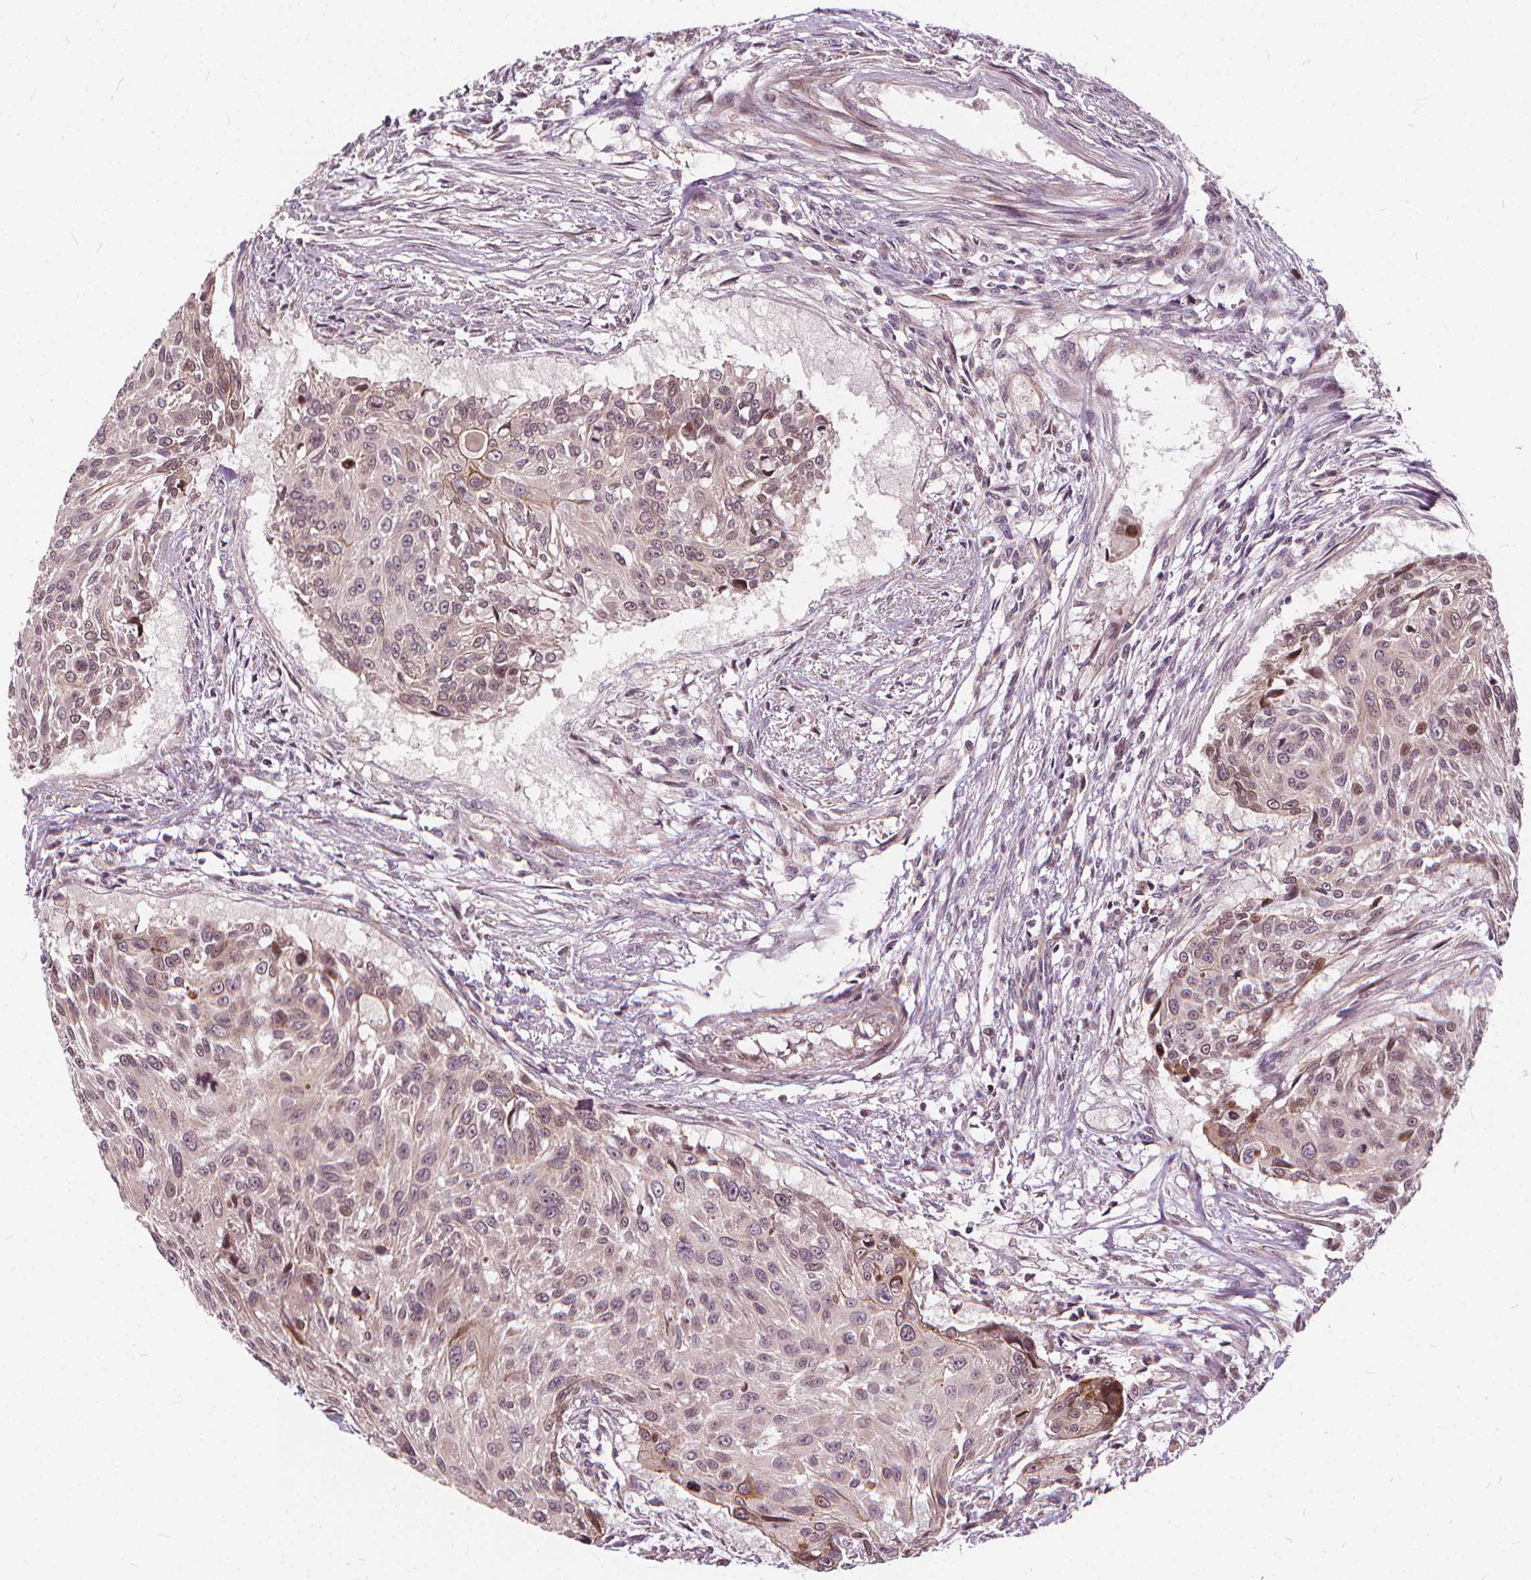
{"staining": {"intensity": "negative", "quantity": "none", "location": "none"}, "tissue": "urothelial cancer", "cell_type": "Tumor cells", "image_type": "cancer", "snomed": [{"axis": "morphology", "description": "Urothelial carcinoma, NOS"}, {"axis": "topography", "description": "Urinary bladder"}], "caption": "Tumor cells are negative for protein expression in human urothelial cancer.", "gene": "INPP5E", "patient": {"sex": "male", "age": 55}}